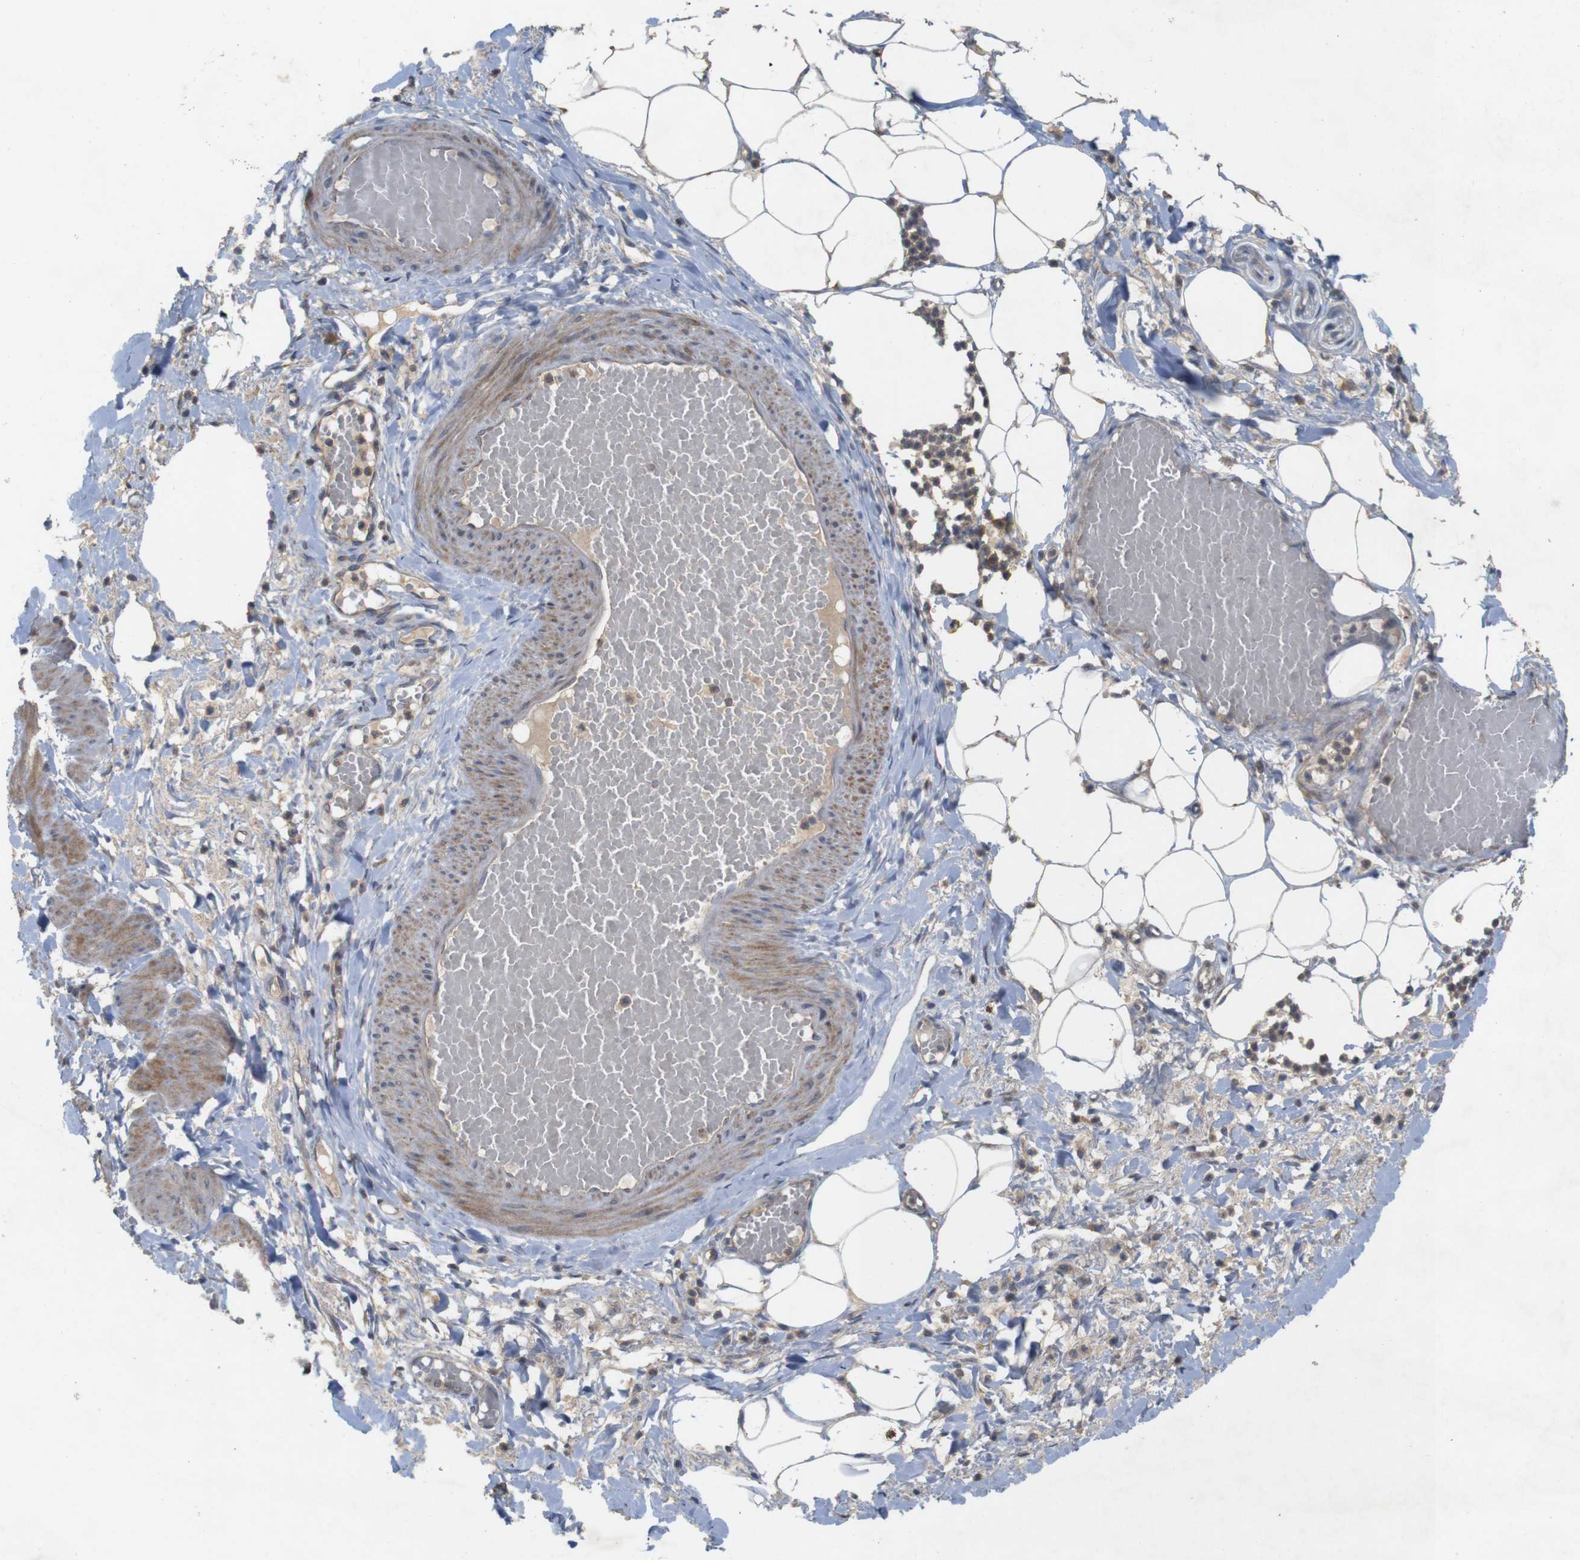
{"staining": {"intensity": "negative", "quantity": "none", "location": "none"}, "tissue": "adipose tissue", "cell_type": "Adipocytes", "image_type": "normal", "snomed": [{"axis": "morphology", "description": "Normal tissue, NOS"}, {"axis": "topography", "description": "Soft tissue"}, {"axis": "topography", "description": "Vascular tissue"}], "caption": "Immunohistochemistry (IHC) image of unremarkable adipose tissue: human adipose tissue stained with DAB displays no significant protein positivity in adipocytes. The staining was performed using DAB (3,3'-diaminobenzidine) to visualize the protein expression in brown, while the nuclei were stained in blue with hematoxylin (Magnification: 20x).", "gene": "KCNS3", "patient": {"sex": "female", "age": 35}}